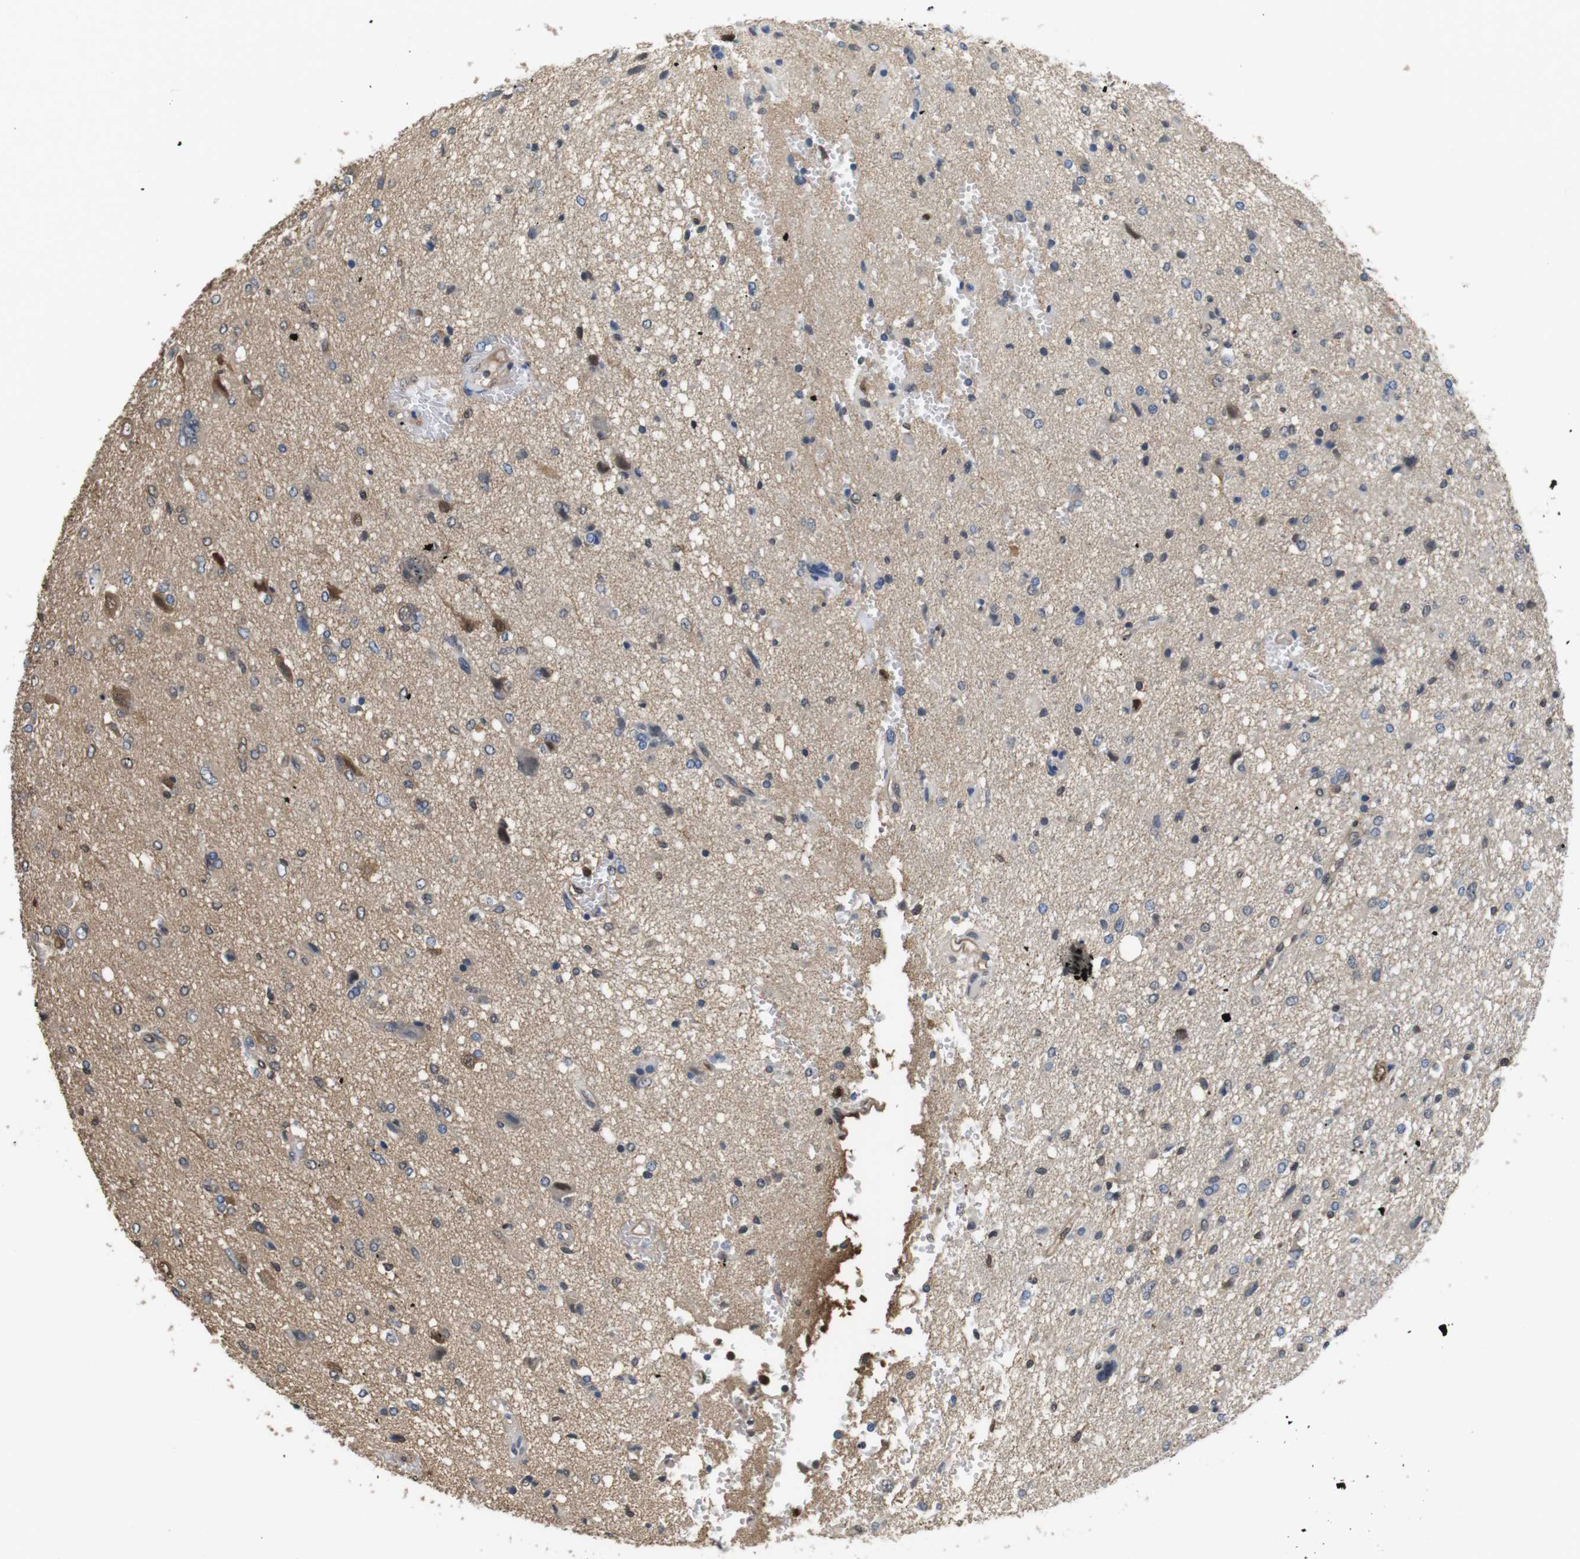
{"staining": {"intensity": "moderate", "quantity": "<25%", "location": "cytoplasmic/membranous,nuclear"}, "tissue": "glioma", "cell_type": "Tumor cells", "image_type": "cancer", "snomed": [{"axis": "morphology", "description": "Glioma, malignant, High grade"}, {"axis": "topography", "description": "Brain"}], "caption": "Malignant glioma (high-grade) stained for a protein (brown) displays moderate cytoplasmic/membranous and nuclear positive expression in about <25% of tumor cells.", "gene": "LDHA", "patient": {"sex": "female", "age": 59}}